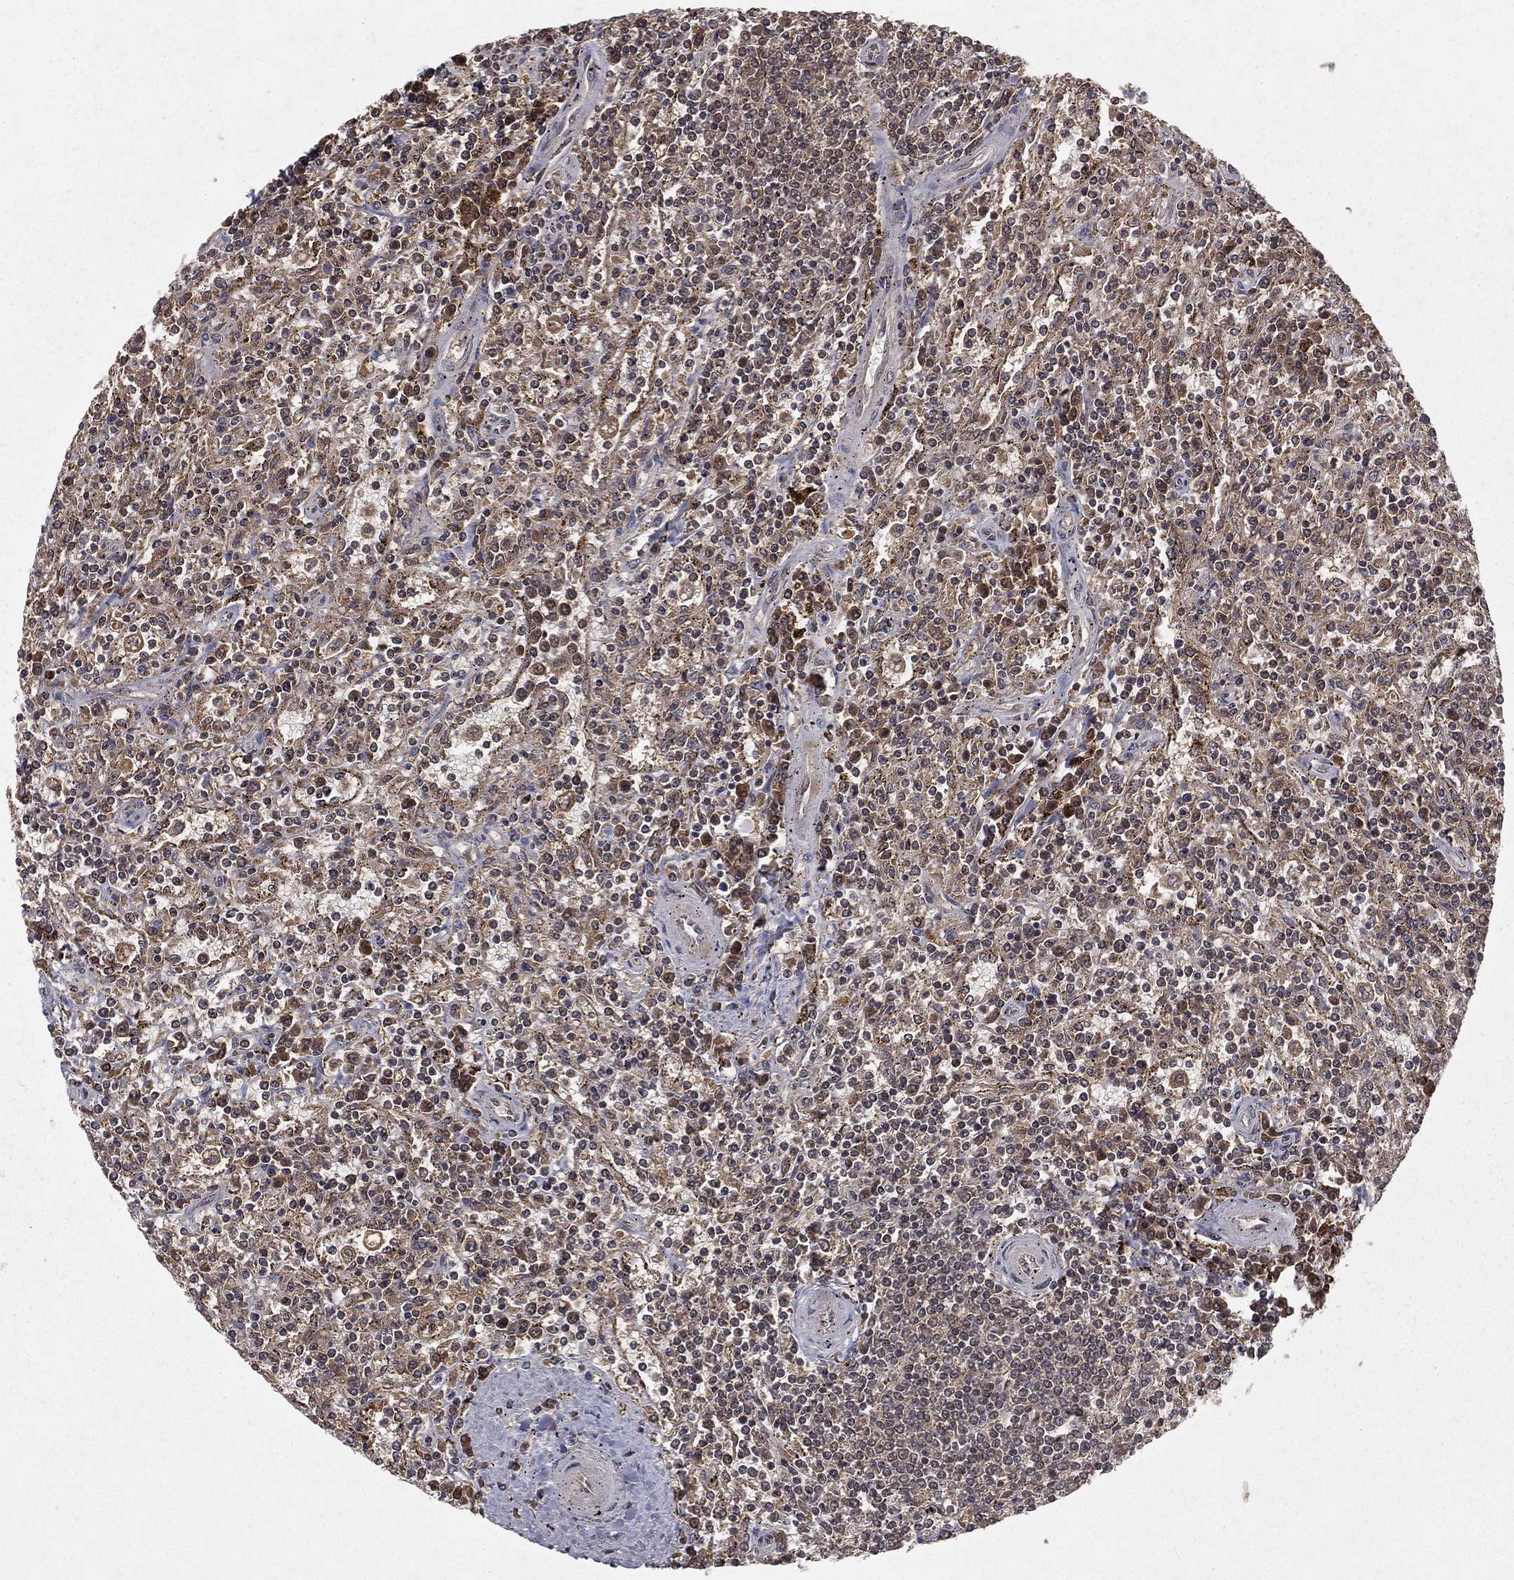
{"staining": {"intensity": "weak", "quantity": "<25%", "location": "cytoplasmic/membranous"}, "tissue": "lymphoma", "cell_type": "Tumor cells", "image_type": "cancer", "snomed": [{"axis": "morphology", "description": "Malignant lymphoma, non-Hodgkin's type, Low grade"}, {"axis": "topography", "description": "Spleen"}], "caption": "The histopathology image exhibits no significant positivity in tumor cells of lymphoma. (Brightfield microscopy of DAB immunohistochemistry (IHC) at high magnification).", "gene": "ZDHHC15", "patient": {"sex": "male", "age": 62}}